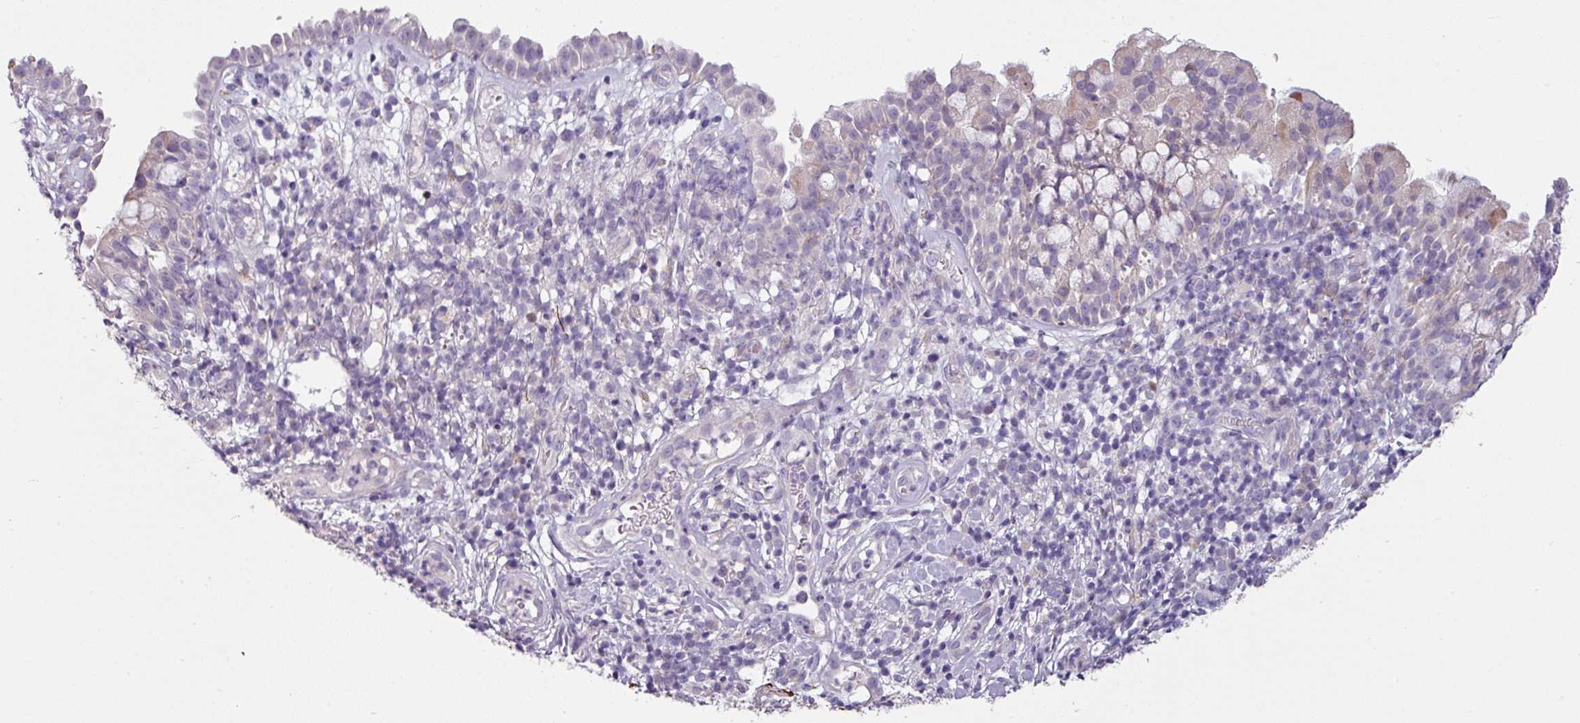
{"staining": {"intensity": "weak", "quantity": "<25%", "location": "cytoplasmic/membranous"}, "tissue": "nasopharynx", "cell_type": "Respiratory epithelial cells", "image_type": "normal", "snomed": [{"axis": "morphology", "description": "Normal tissue, NOS"}, {"axis": "topography", "description": "Nasopharynx"}], "caption": "Nasopharynx stained for a protein using immunohistochemistry (IHC) reveals no positivity respiratory epithelial cells.", "gene": "MTMR14", "patient": {"sex": "male", "age": 65}}